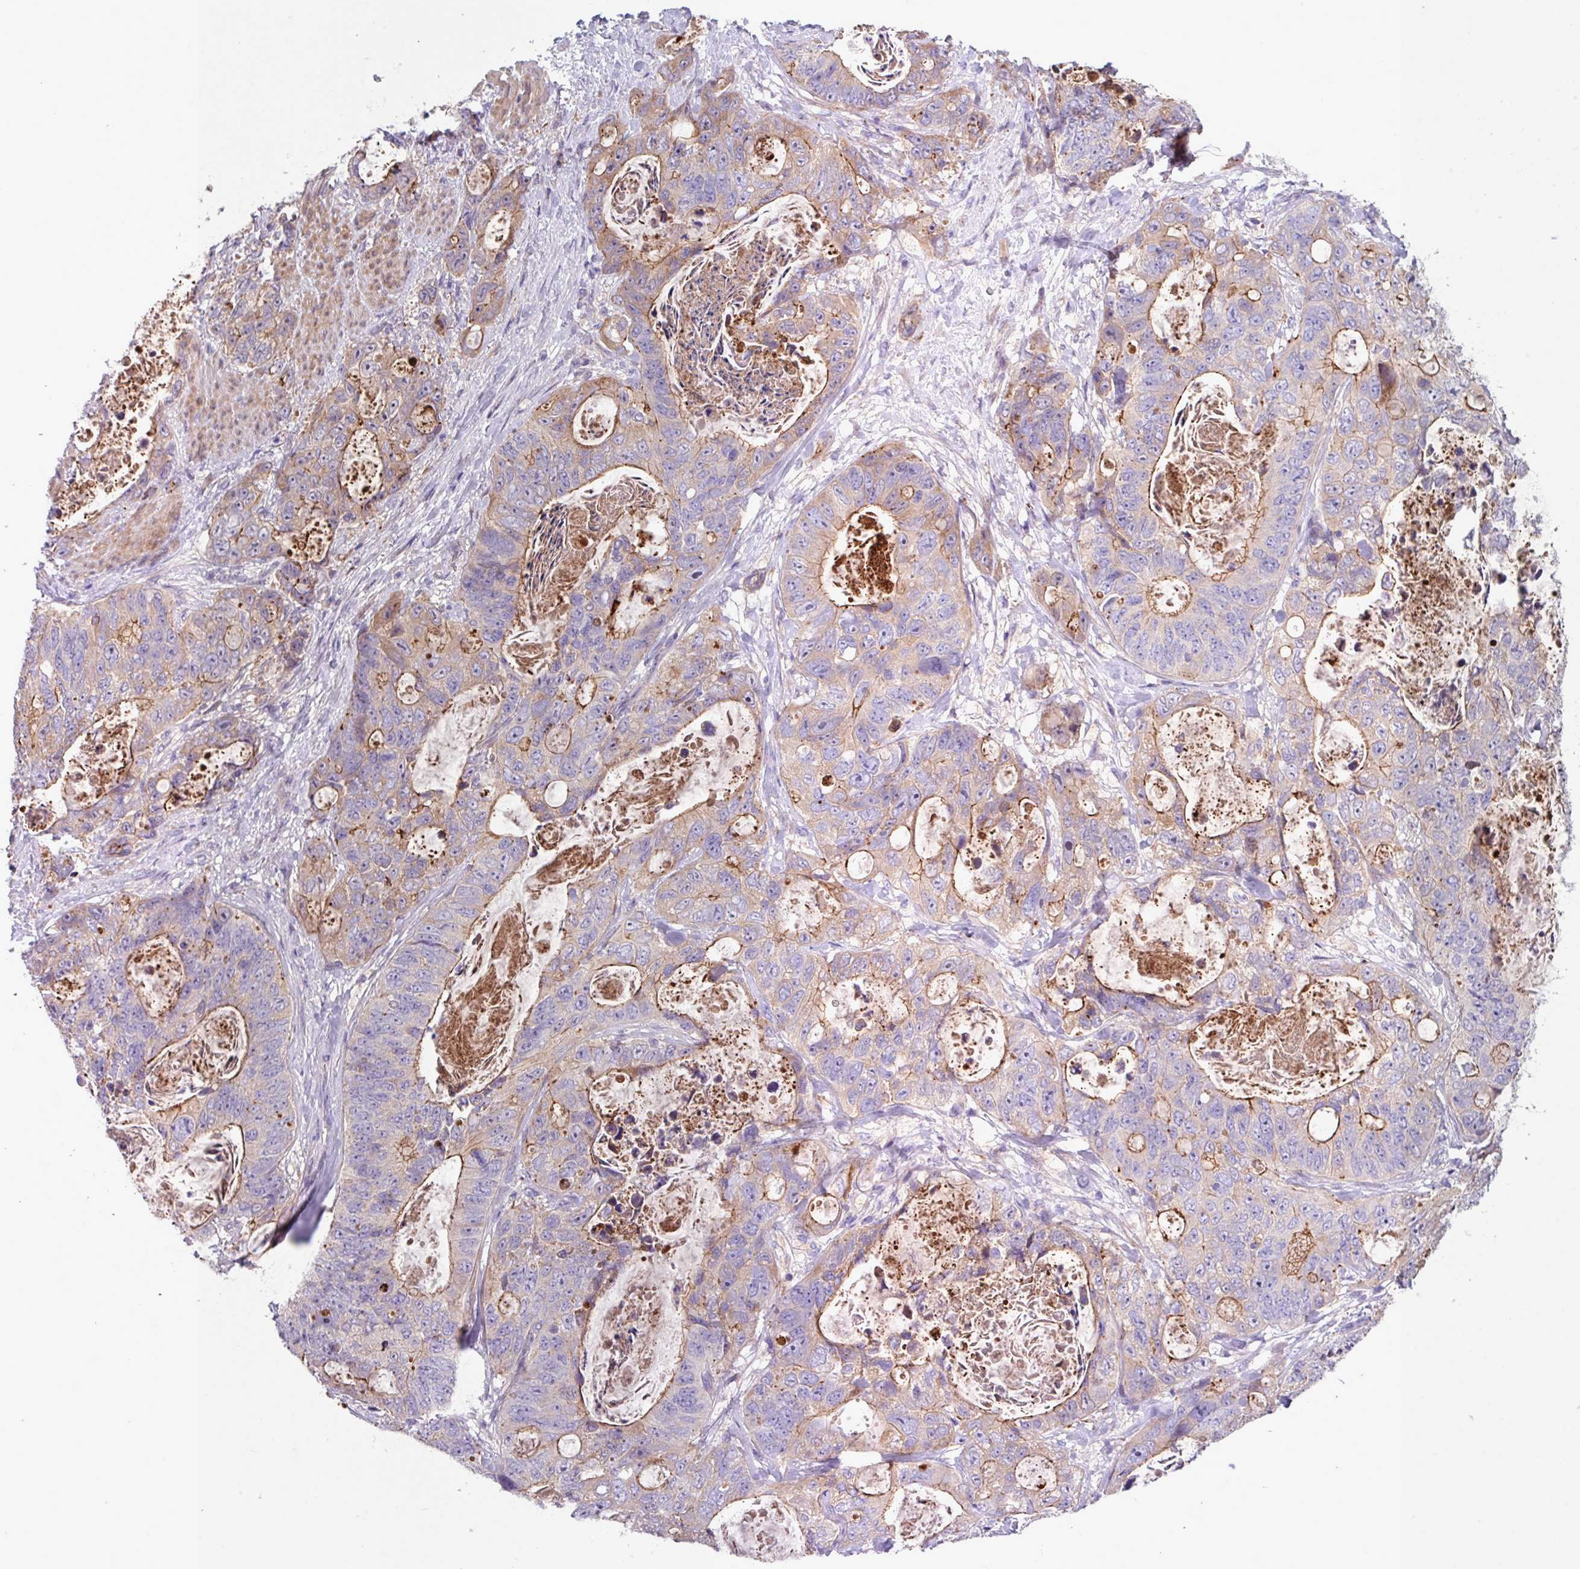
{"staining": {"intensity": "strong", "quantity": "<25%", "location": "cytoplasmic/membranous"}, "tissue": "stomach cancer", "cell_type": "Tumor cells", "image_type": "cancer", "snomed": [{"axis": "morphology", "description": "Normal tissue, NOS"}, {"axis": "morphology", "description": "Adenocarcinoma, NOS"}, {"axis": "topography", "description": "Stomach"}], "caption": "Protein staining of adenocarcinoma (stomach) tissue displays strong cytoplasmic/membranous positivity in about <25% of tumor cells.", "gene": "IQCJ", "patient": {"sex": "female", "age": 89}}